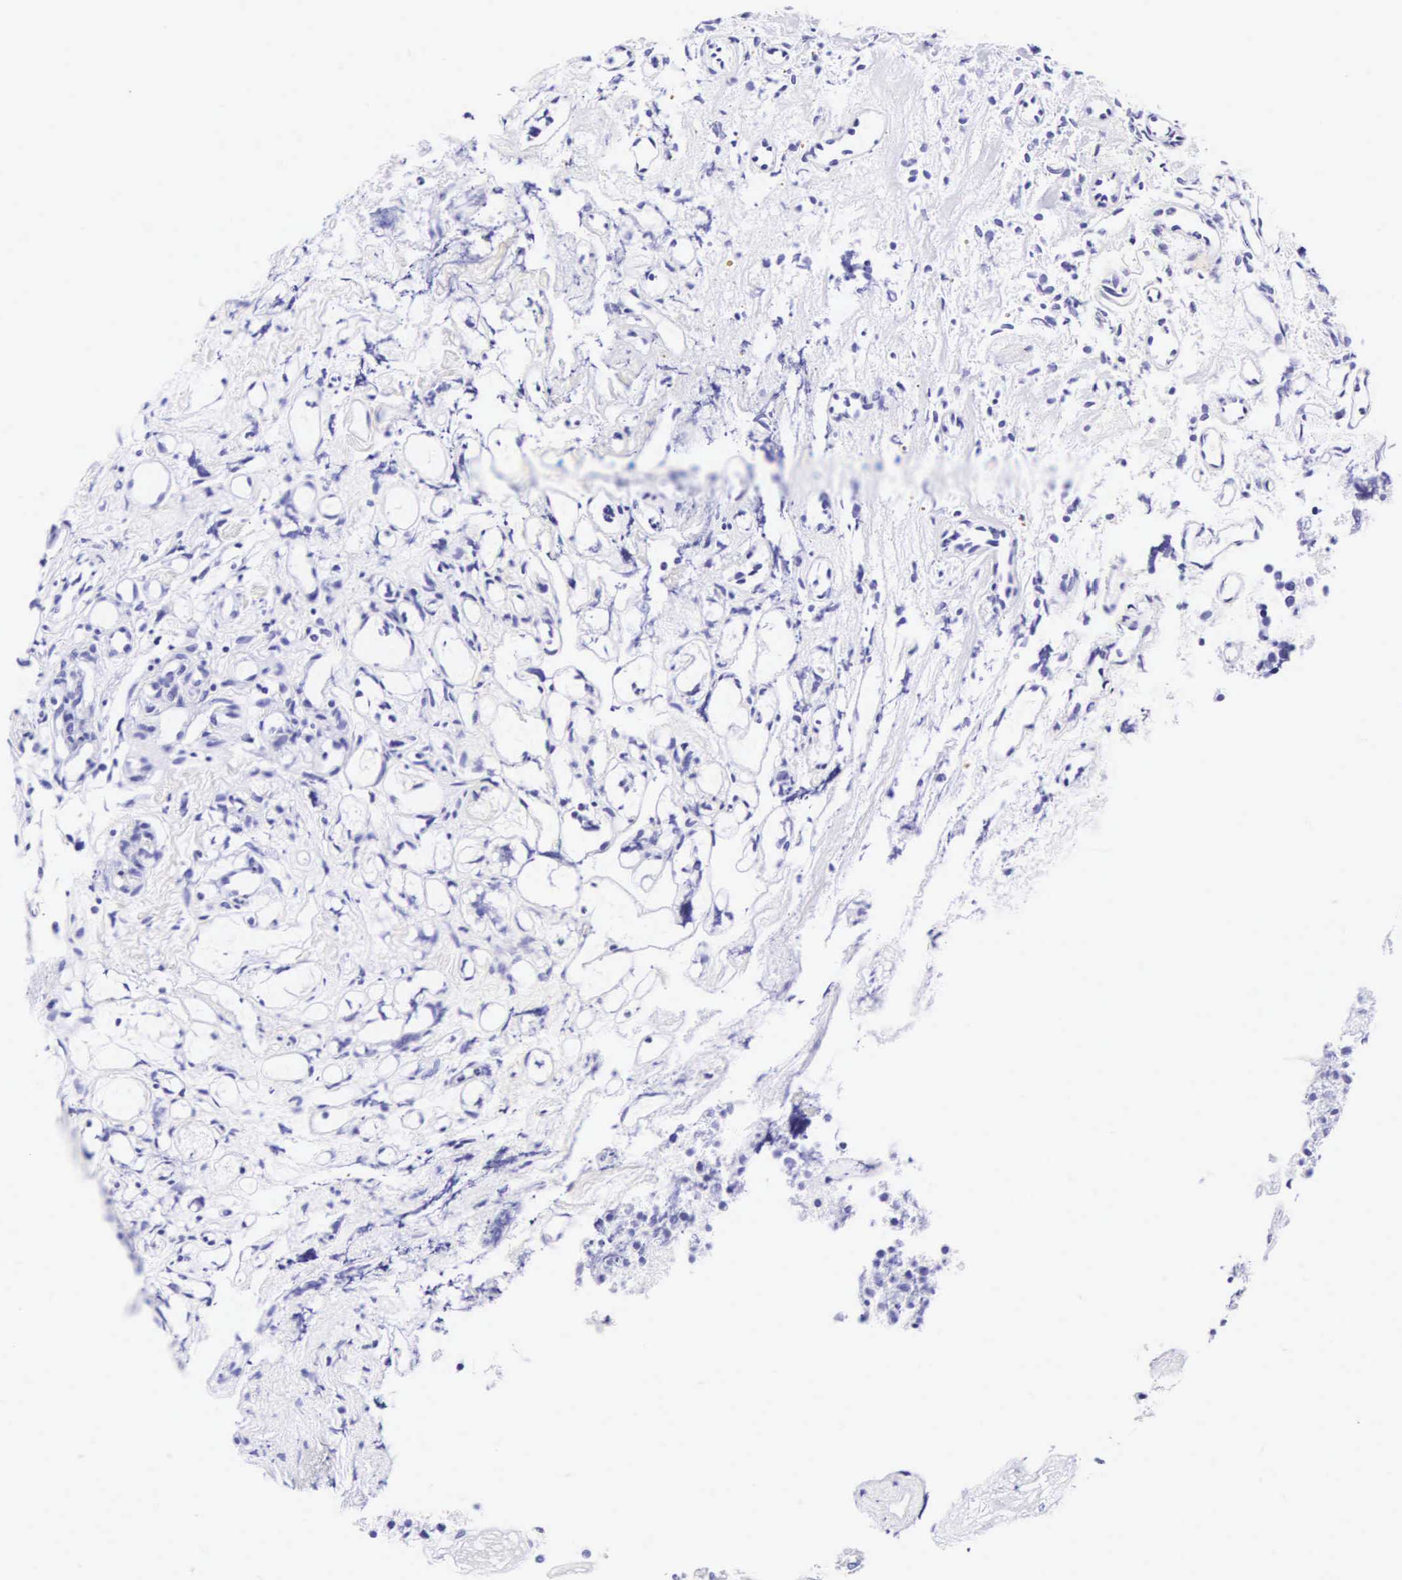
{"staining": {"intensity": "negative", "quantity": "none", "location": "none"}, "tissue": "glioma", "cell_type": "Tumor cells", "image_type": "cancer", "snomed": [{"axis": "morphology", "description": "Glioma, malignant, High grade"}, {"axis": "topography", "description": "Brain"}], "caption": "High magnification brightfield microscopy of glioma stained with DAB (brown) and counterstained with hematoxylin (blue): tumor cells show no significant positivity.", "gene": "CD1A", "patient": {"sex": "male", "age": 77}}